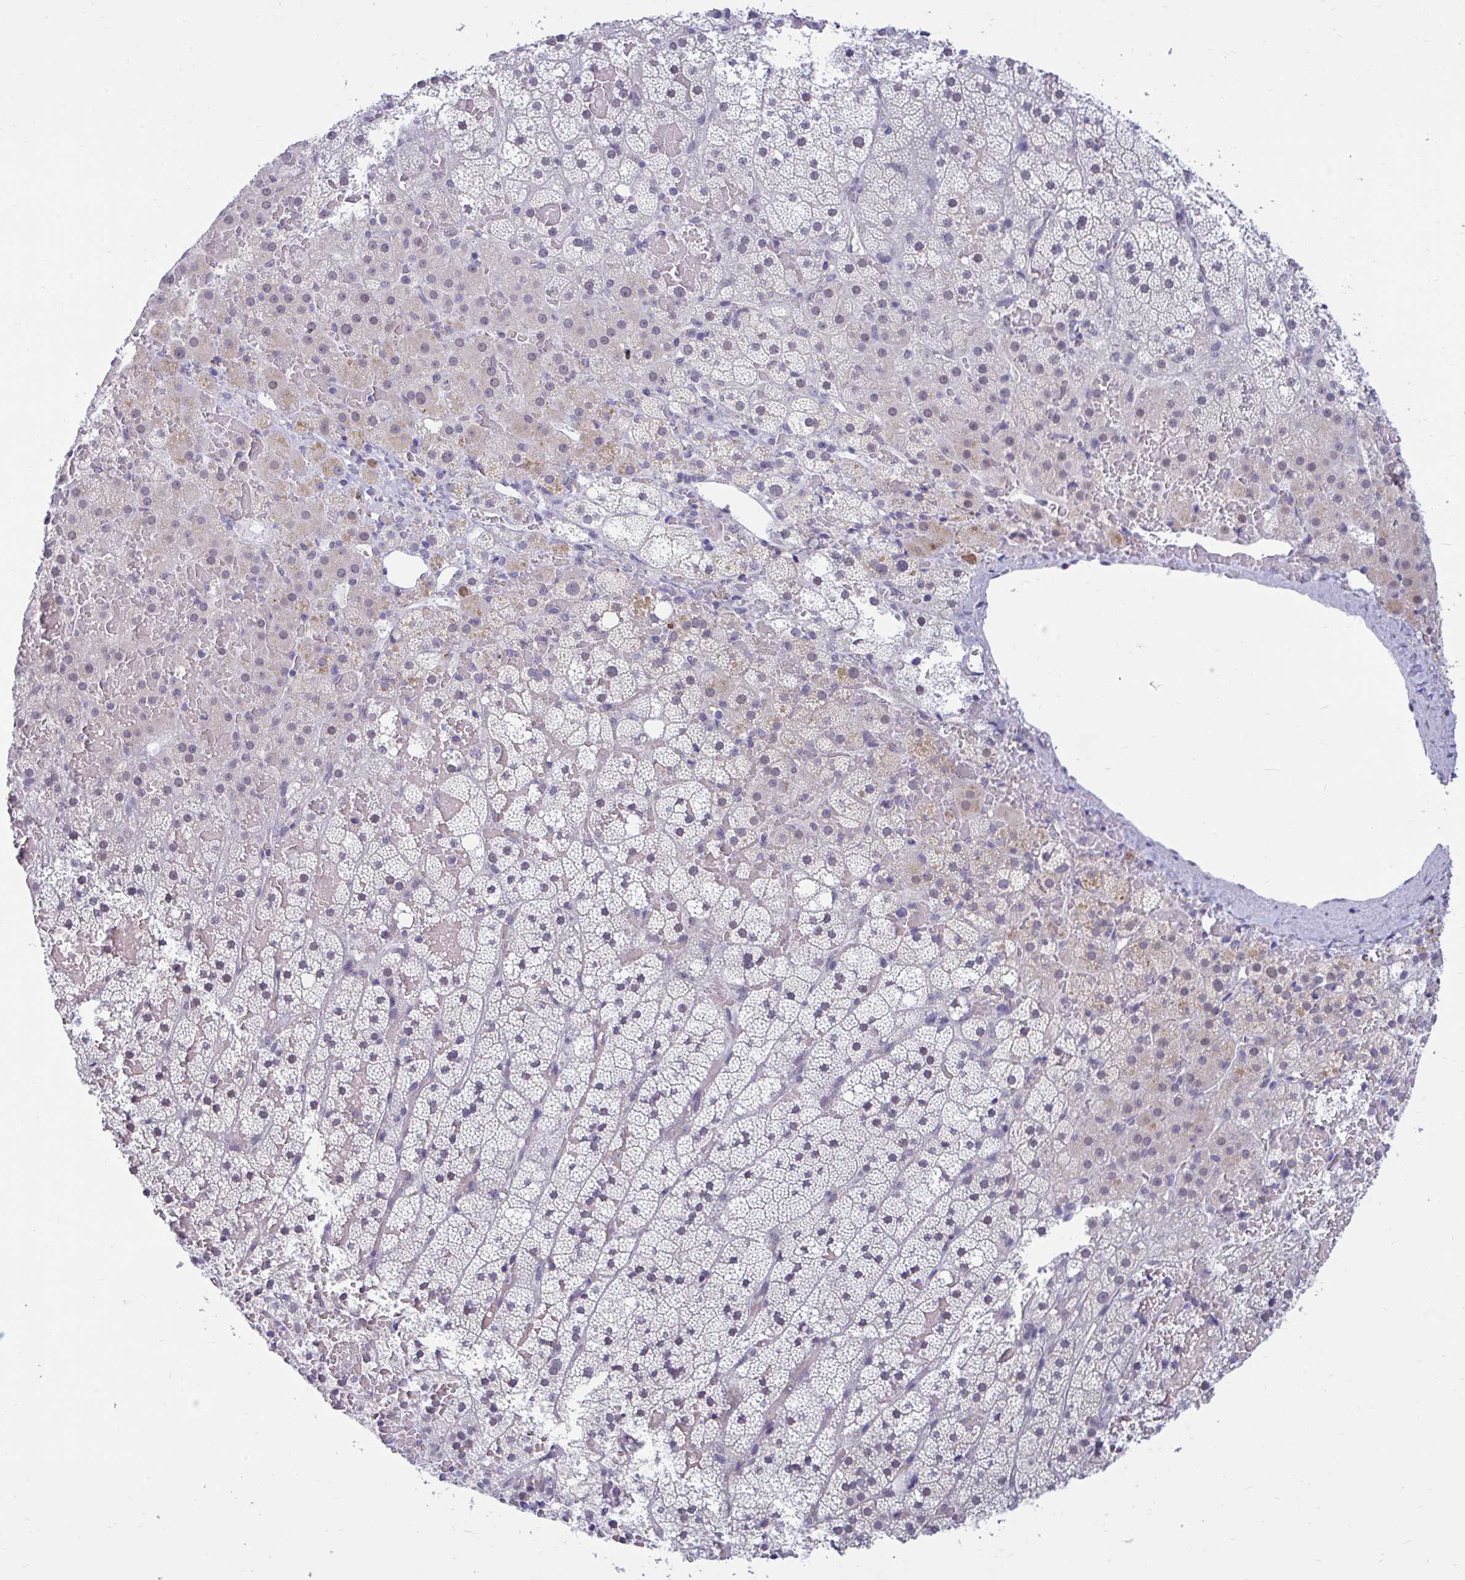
{"staining": {"intensity": "weak", "quantity": "<25%", "location": "nuclear"}, "tissue": "adrenal gland", "cell_type": "Glandular cells", "image_type": "normal", "snomed": [{"axis": "morphology", "description": "Normal tissue, NOS"}, {"axis": "topography", "description": "Adrenal gland"}], "caption": "Immunohistochemistry of normal human adrenal gland shows no positivity in glandular cells.", "gene": "CSE1L", "patient": {"sex": "male", "age": 53}}